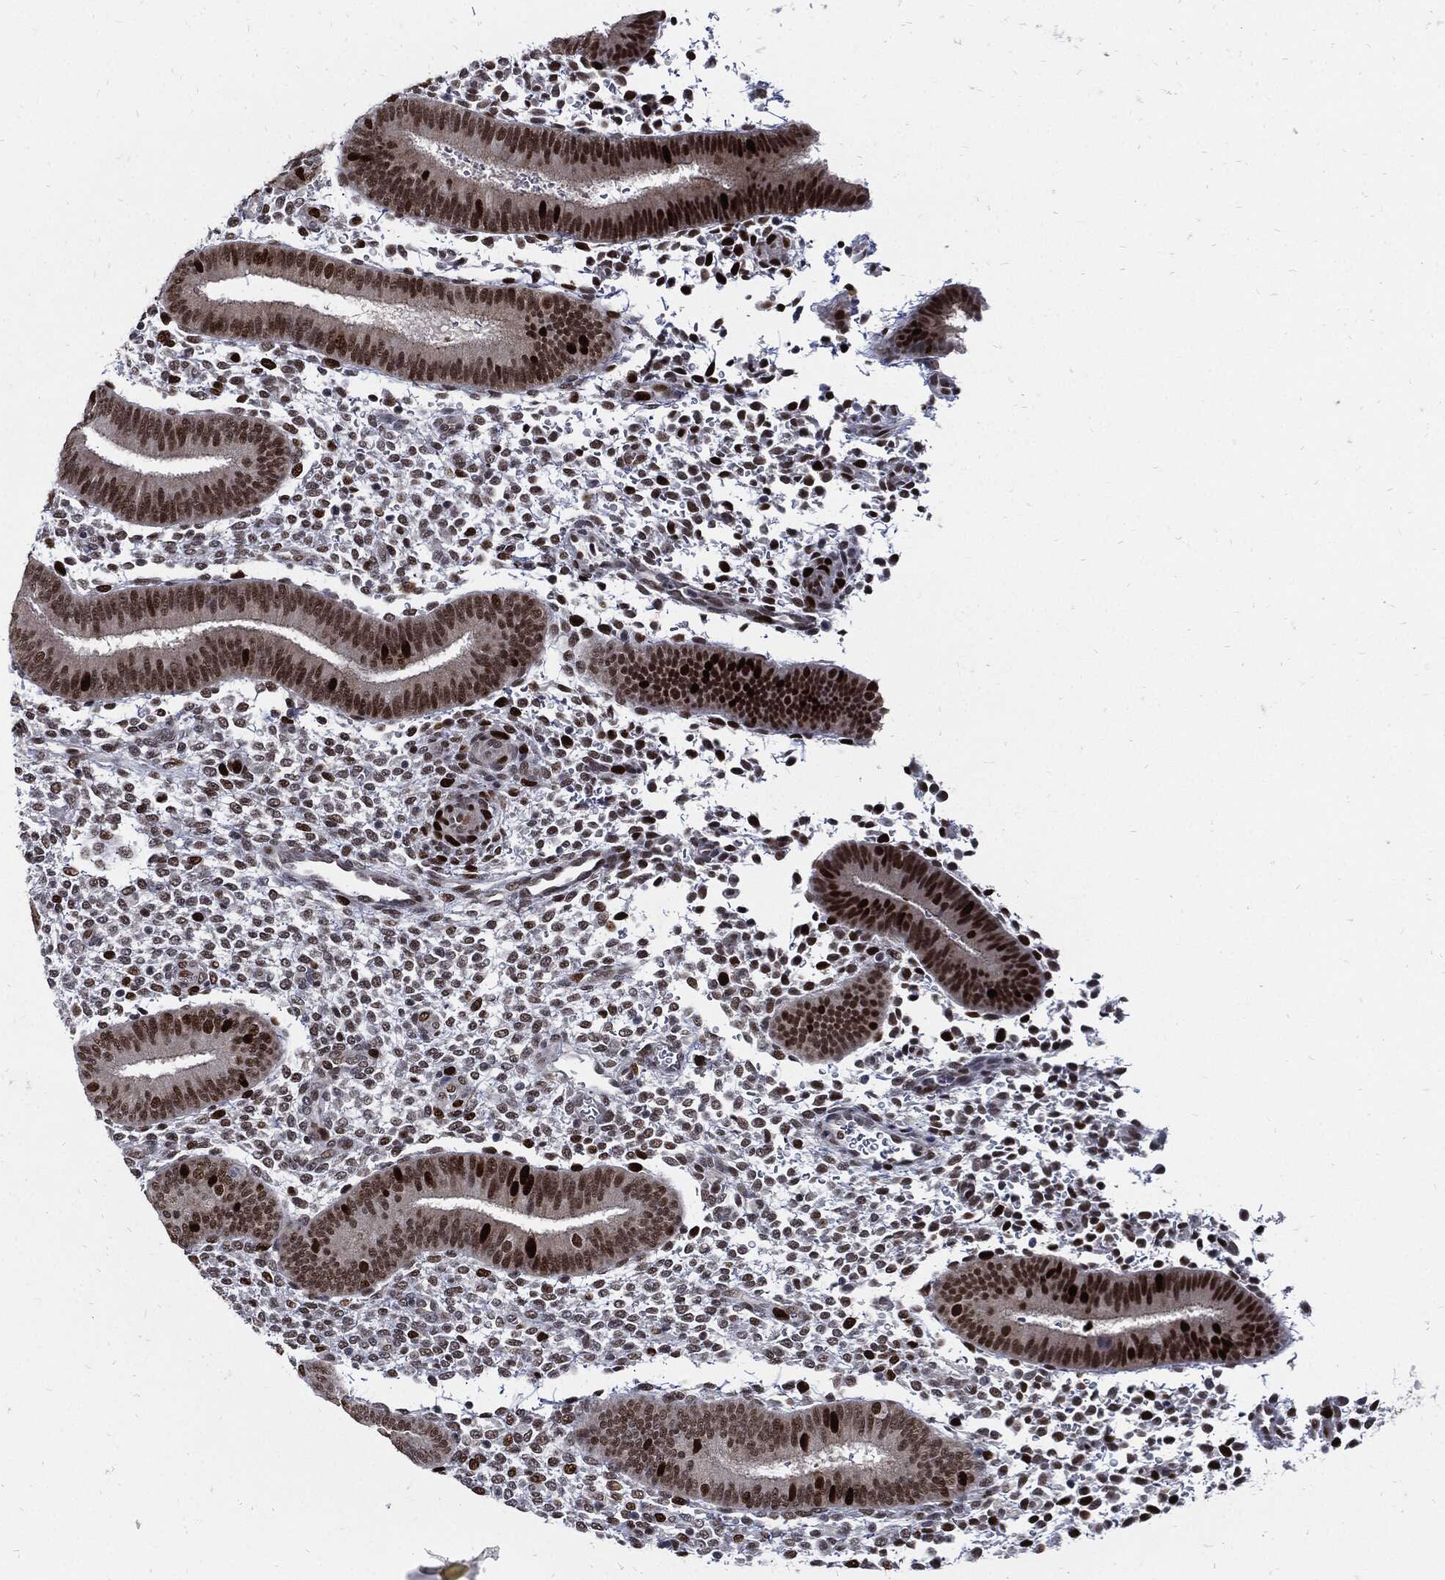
{"staining": {"intensity": "strong", "quantity": "<25%", "location": "nuclear"}, "tissue": "endometrium", "cell_type": "Cells in endometrial stroma", "image_type": "normal", "snomed": [{"axis": "morphology", "description": "Normal tissue, NOS"}, {"axis": "topography", "description": "Endometrium"}], "caption": "Protein staining by immunohistochemistry (IHC) demonstrates strong nuclear positivity in approximately <25% of cells in endometrial stroma in normal endometrium. (Brightfield microscopy of DAB IHC at high magnification).", "gene": "NBN", "patient": {"sex": "female", "age": 39}}